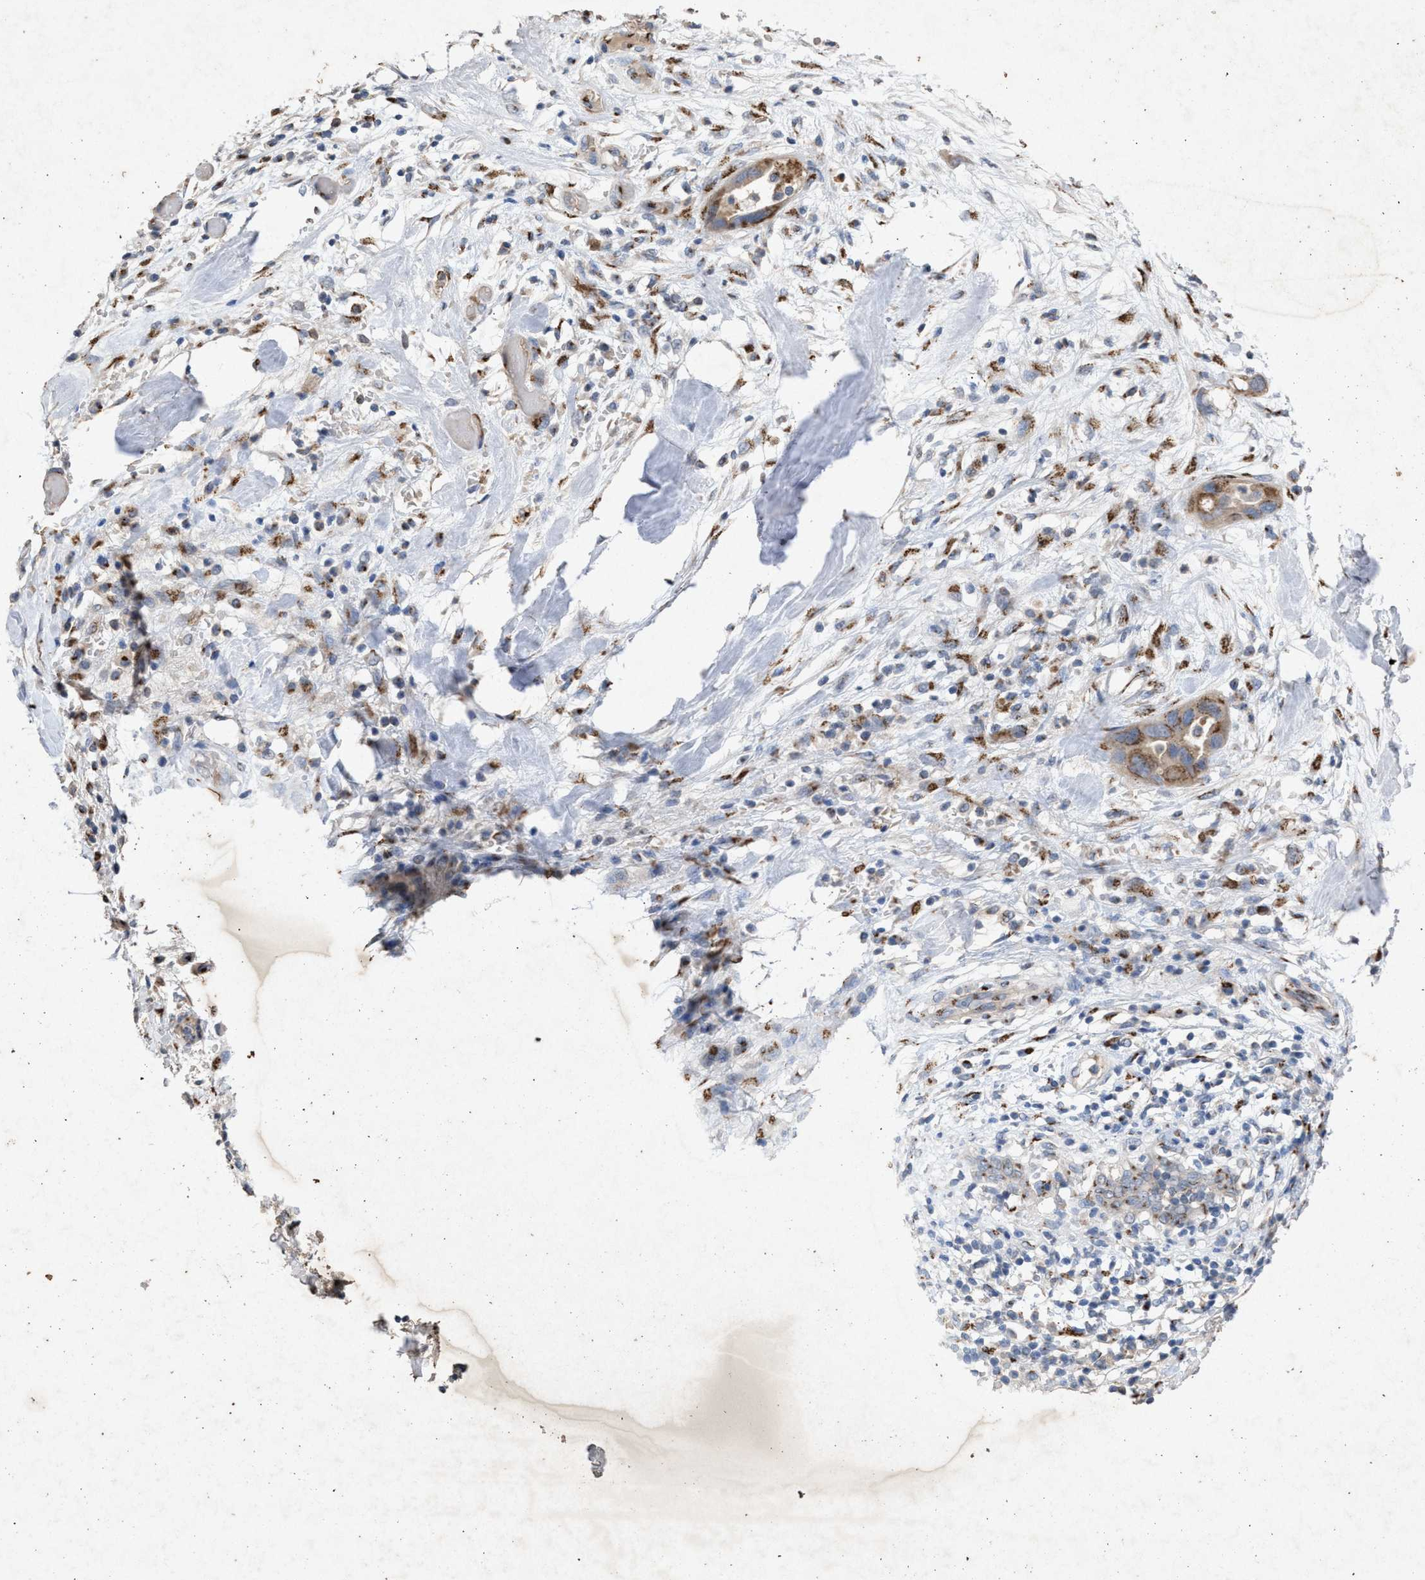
{"staining": {"intensity": "moderate", "quantity": ">75%", "location": "cytoplasmic/membranous"}, "tissue": "pancreatic cancer", "cell_type": "Tumor cells", "image_type": "cancer", "snomed": [{"axis": "morphology", "description": "Adenocarcinoma, NOS"}, {"axis": "topography", "description": "Pancreas"}], "caption": "Pancreatic cancer stained for a protein displays moderate cytoplasmic/membranous positivity in tumor cells.", "gene": "MAN2A1", "patient": {"sex": "female", "age": 71}}